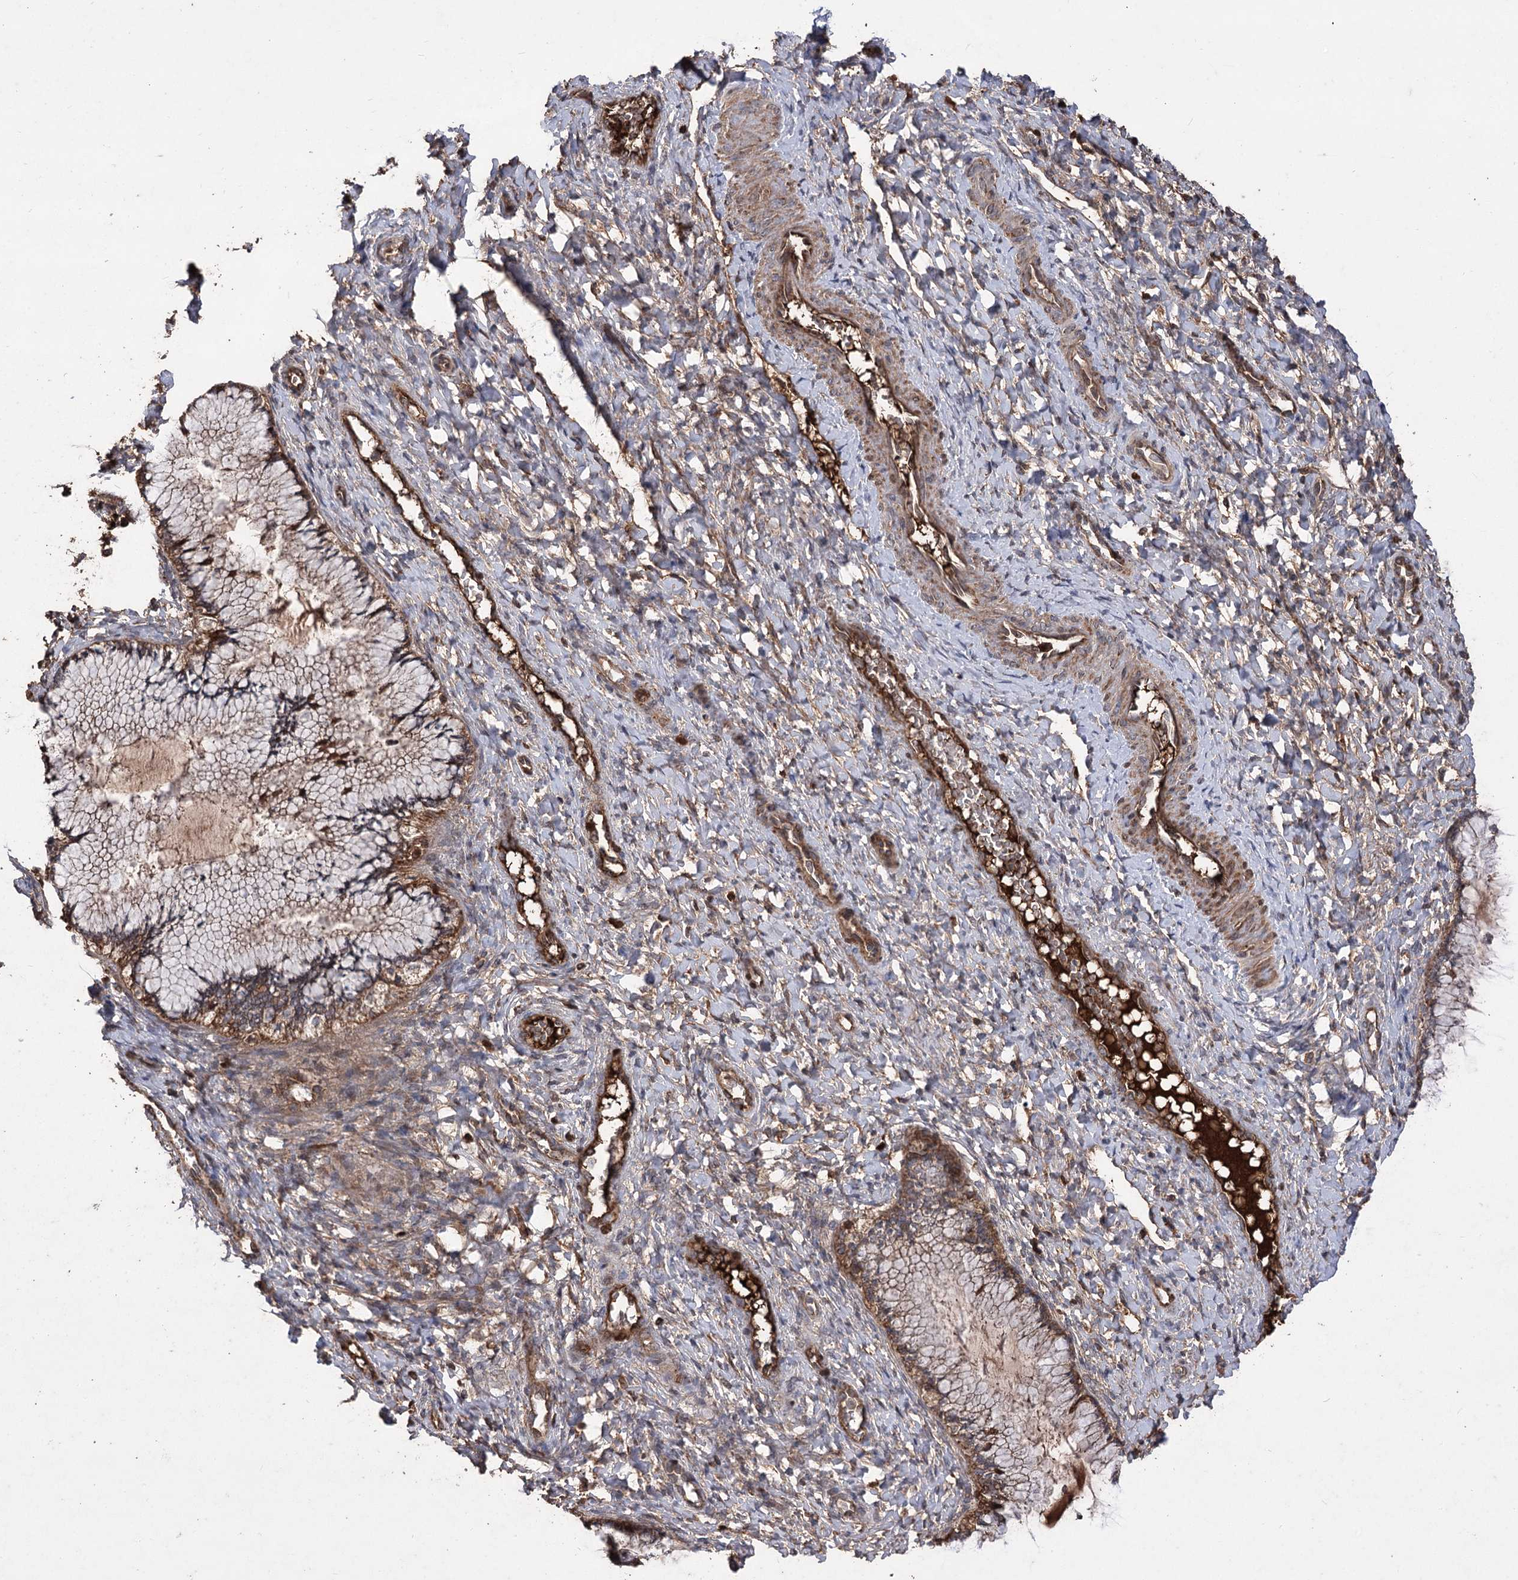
{"staining": {"intensity": "strong", "quantity": ">75%", "location": "cytoplasmic/membranous"}, "tissue": "cervix", "cell_type": "Glandular cells", "image_type": "normal", "snomed": [{"axis": "morphology", "description": "Normal tissue, NOS"}, {"axis": "morphology", "description": "Adenocarcinoma, NOS"}, {"axis": "topography", "description": "Cervix"}], "caption": "Cervix was stained to show a protein in brown. There is high levels of strong cytoplasmic/membranous expression in about >75% of glandular cells. The protein is shown in brown color, while the nuclei are stained blue.", "gene": "RASSF3", "patient": {"sex": "female", "age": 29}}